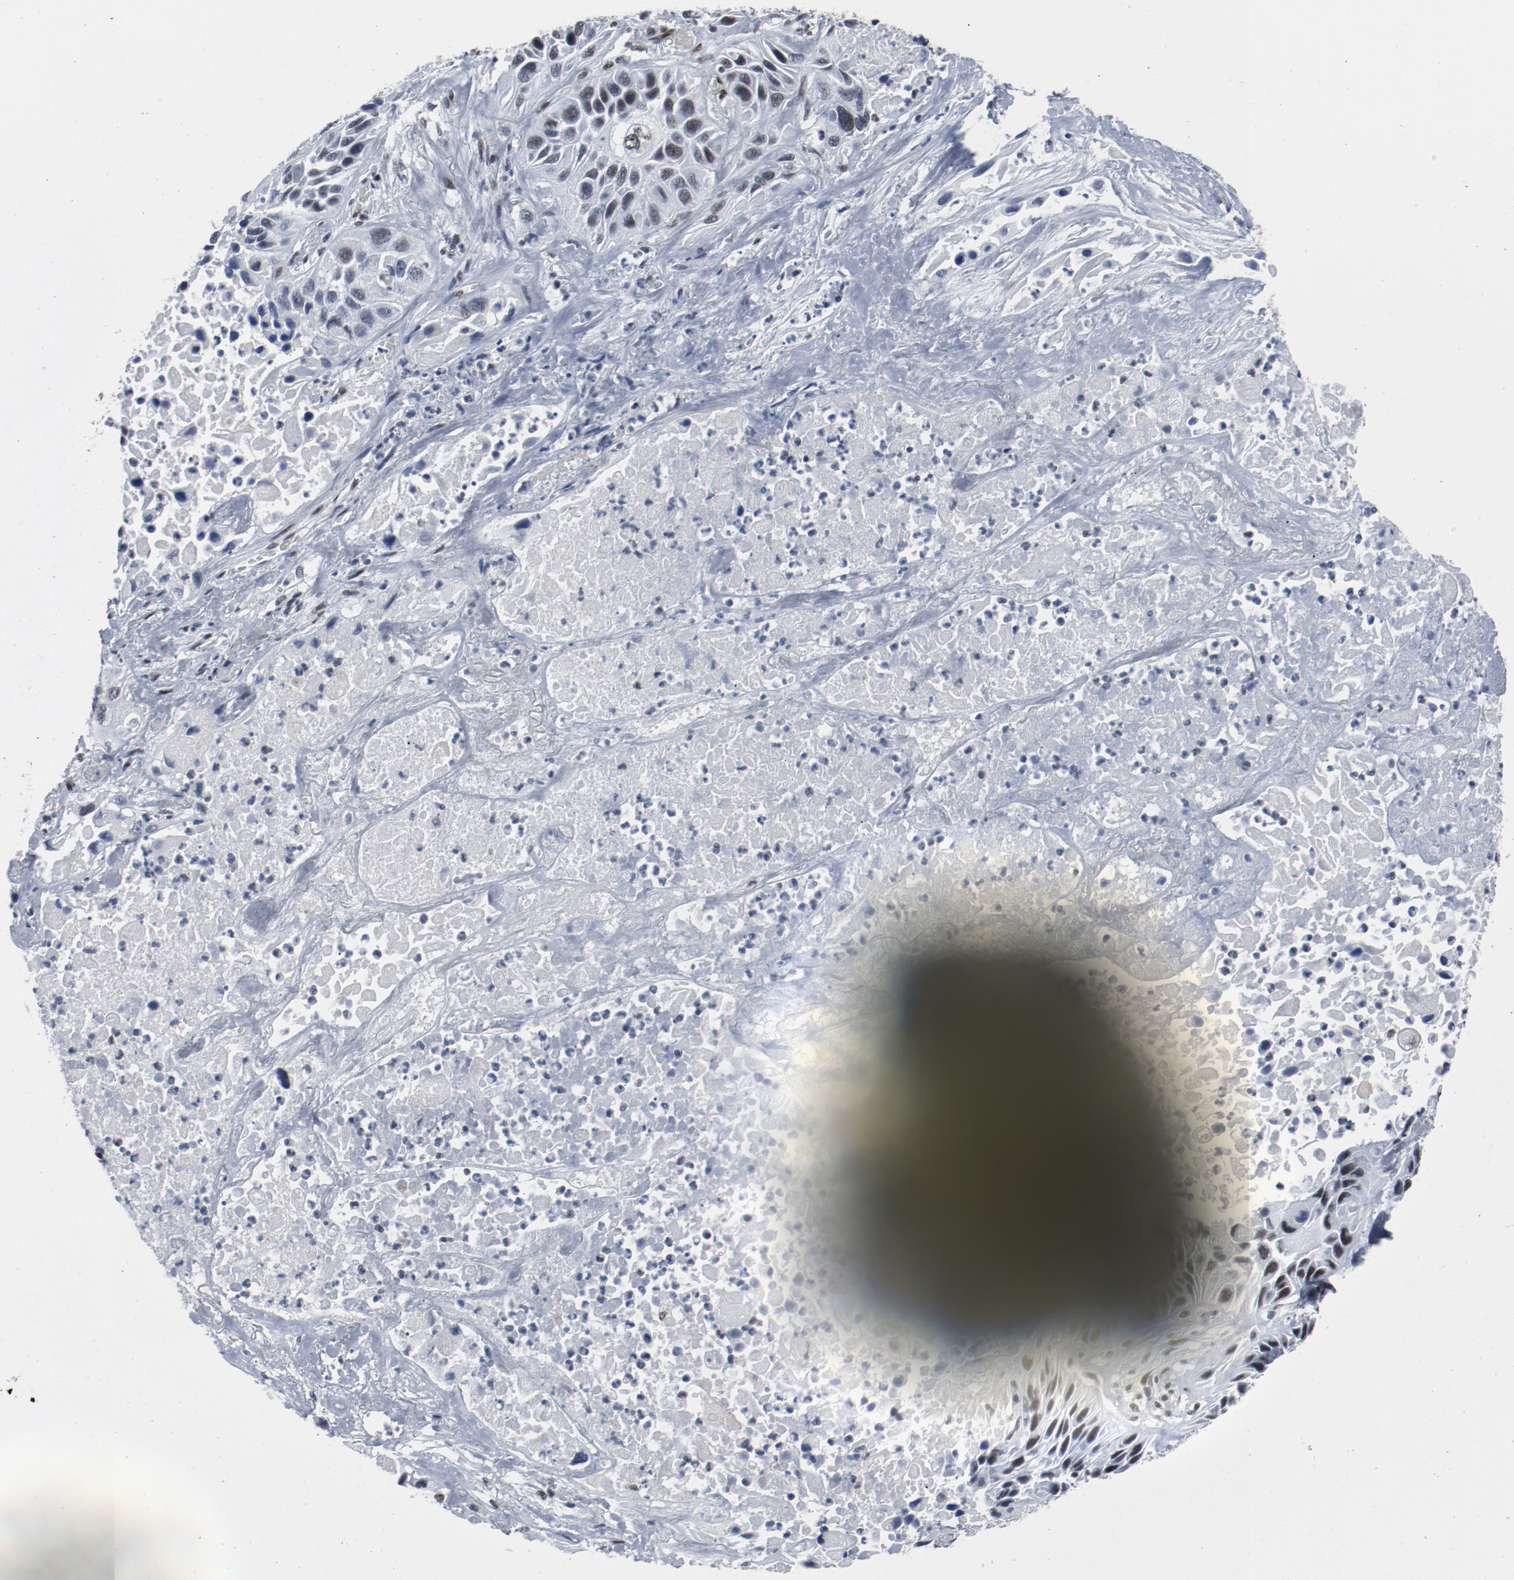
{"staining": {"intensity": "moderate", "quantity": "25%-75%", "location": "nuclear"}, "tissue": "lung cancer", "cell_type": "Tumor cells", "image_type": "cancer", "snomed": [{"axis": "morphology", "description": "Squamous cell carcinoma, NOS"}, {"axis": "topography", "description": "Lung"}], "caption": "Tumor cells exhibit medium levels of moderate nuclear positivity in about 25%-75% of cells in lung squamous cell carcinoma.", "gene": "JMJD6", "patient": {"sex": "female", "age": 76}}